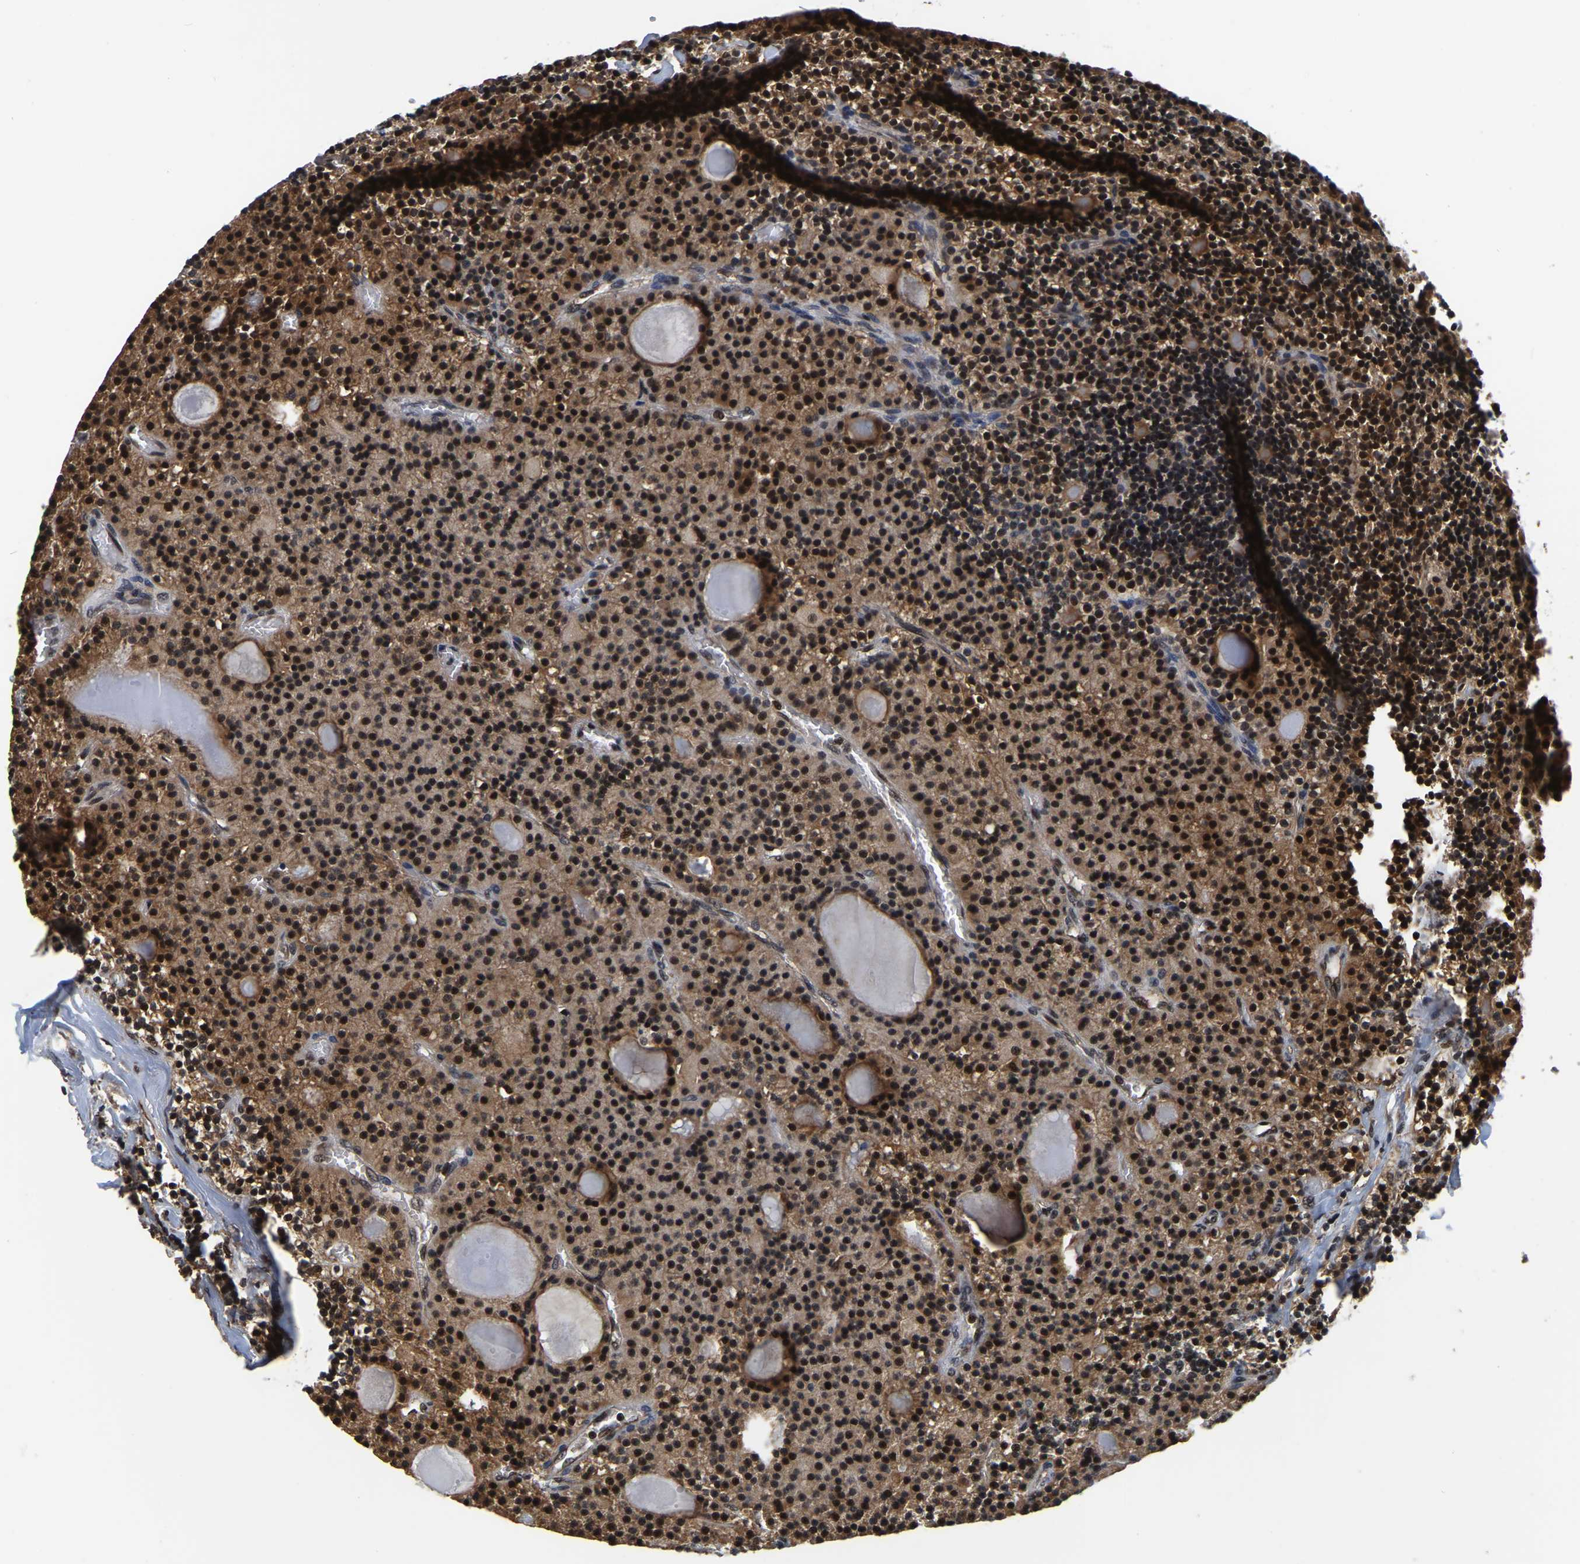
{"staining": {"intensity": "strong", "quantity": ">75%", "location": "cytoplasmic/membranous,nuclear"}, "tissue": "parathyroid gland", "cell_type": "Glandular cells", "image_type": "normal", "snomed": [{"axis": "morphology", "description": "Normal tissue, NOS"}, {"axis": "morphology", "description": "Adenoma, NOS"}, {"axis": "topography", "description": "Parathyroid gland"}], "caption": "Immunohistochemistry micrograph of unremarkable parathyroid gland: human parathyroid gland stained using immunohistochemistry (IHC) demonstrates high levels of strong protein expression localized specifically in the cytoplasmic/membranous,nuclear of glandular cells, appearing as a cytoplasmic/membranous,nuclear brown color.", "gene": "CIAO1", "patient": {"sex": "male", "age": 75}}